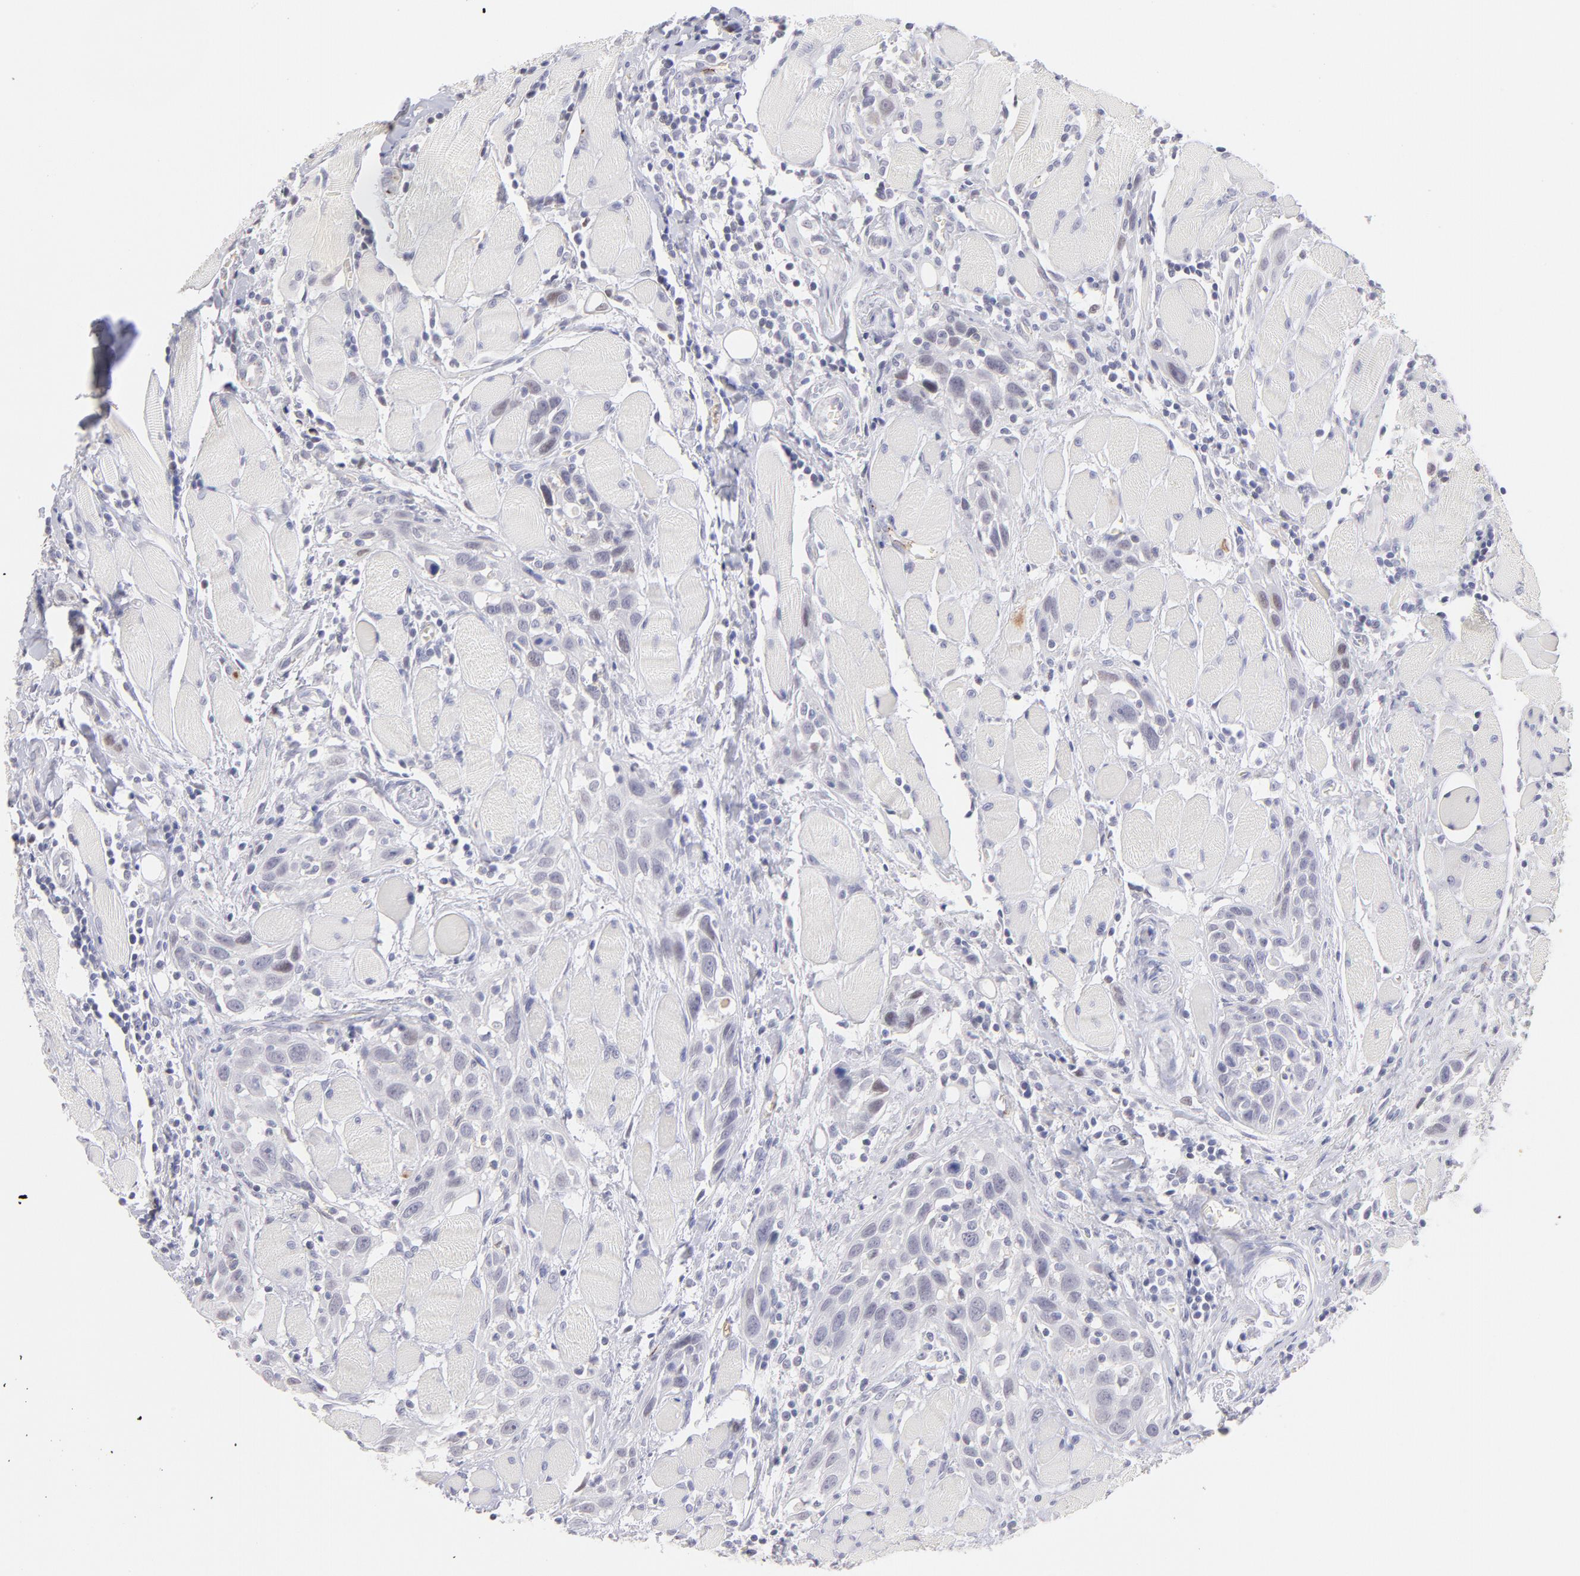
{"staining": {"intensity": "negative", "quantity": "none", "location": "none"}, "tissue": "head and neck cancer", "cell_type": "Tumor cells", "image_type": "cancer", "snomed": [{"axis": "morphology", "description": "Squamous cell carcinoma, NOS"}, {"axis": "topography", "description": "Oral tissue"}, {"axis": "topography", "description": "Head-Neck"}], "caption": "A high-resolution image shows immunohistochemistry staining of head and neck squamous cell carcinoma, which displays no significant expression in tumor cells.", "gene": "LTB4R", "patient": {"sex": "female", "age": 50}}